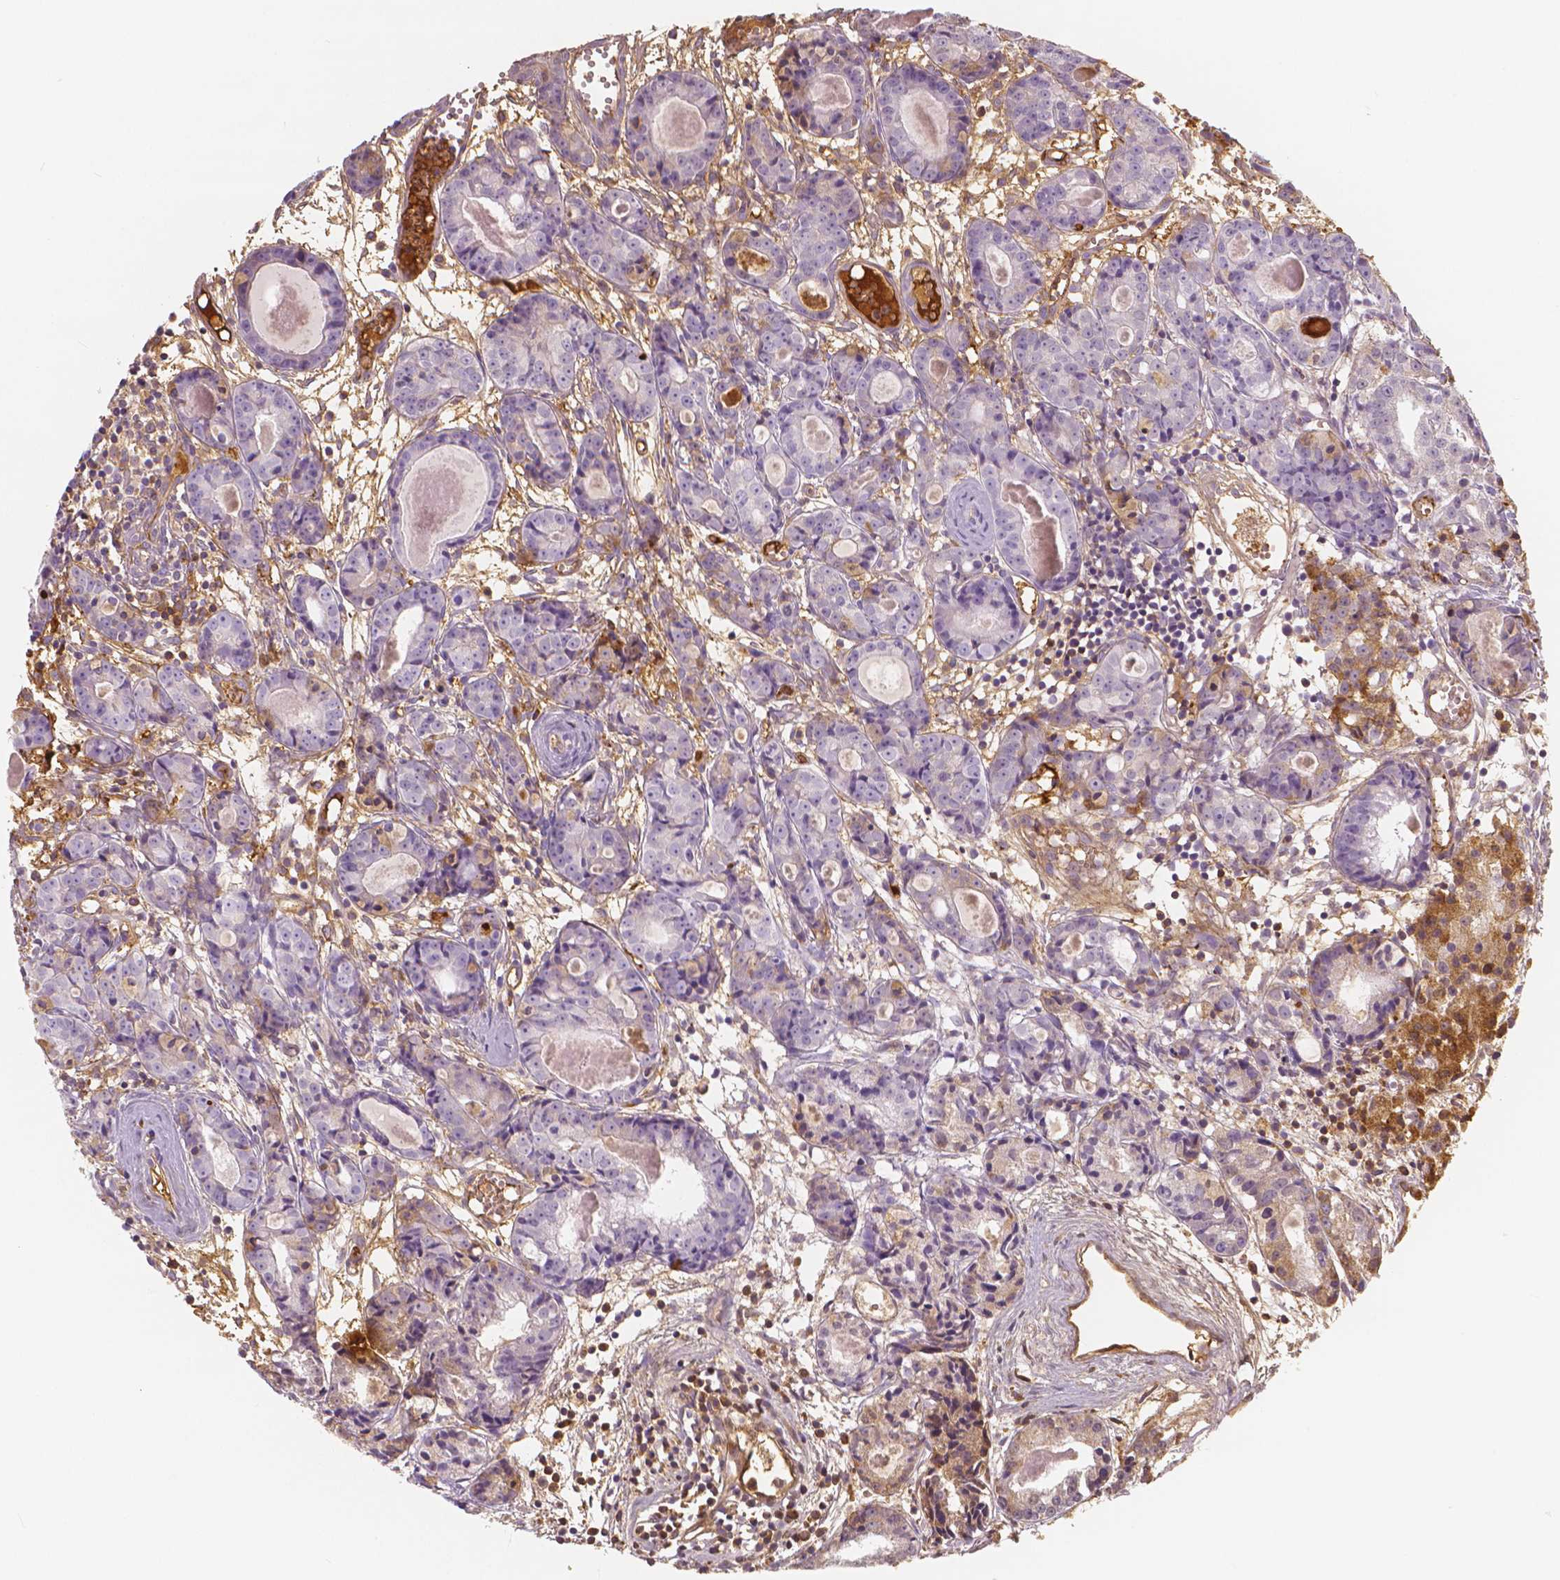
{"staining": {"intensity": "negative", "quantity": "none", "location": "none"}, "tissue": "prostate cancer", "cell_type": "Tumor cells", "image_type": "cancer", "snomed": [{"axis": "morphology", "description": "Adenocarcinoma, Medium grade"}, {"axis": "topography", "description": "Prostate"}], "caption": "High power microscopy histopathology image of an IHC photomicrograph of prostate medium-grade adenocarcinoma, revealing no significant expression in tumor cells. (DAB IHC, high magnification).", "gene": "APOA4", "patient": {"sex": "male", "age": 74}}